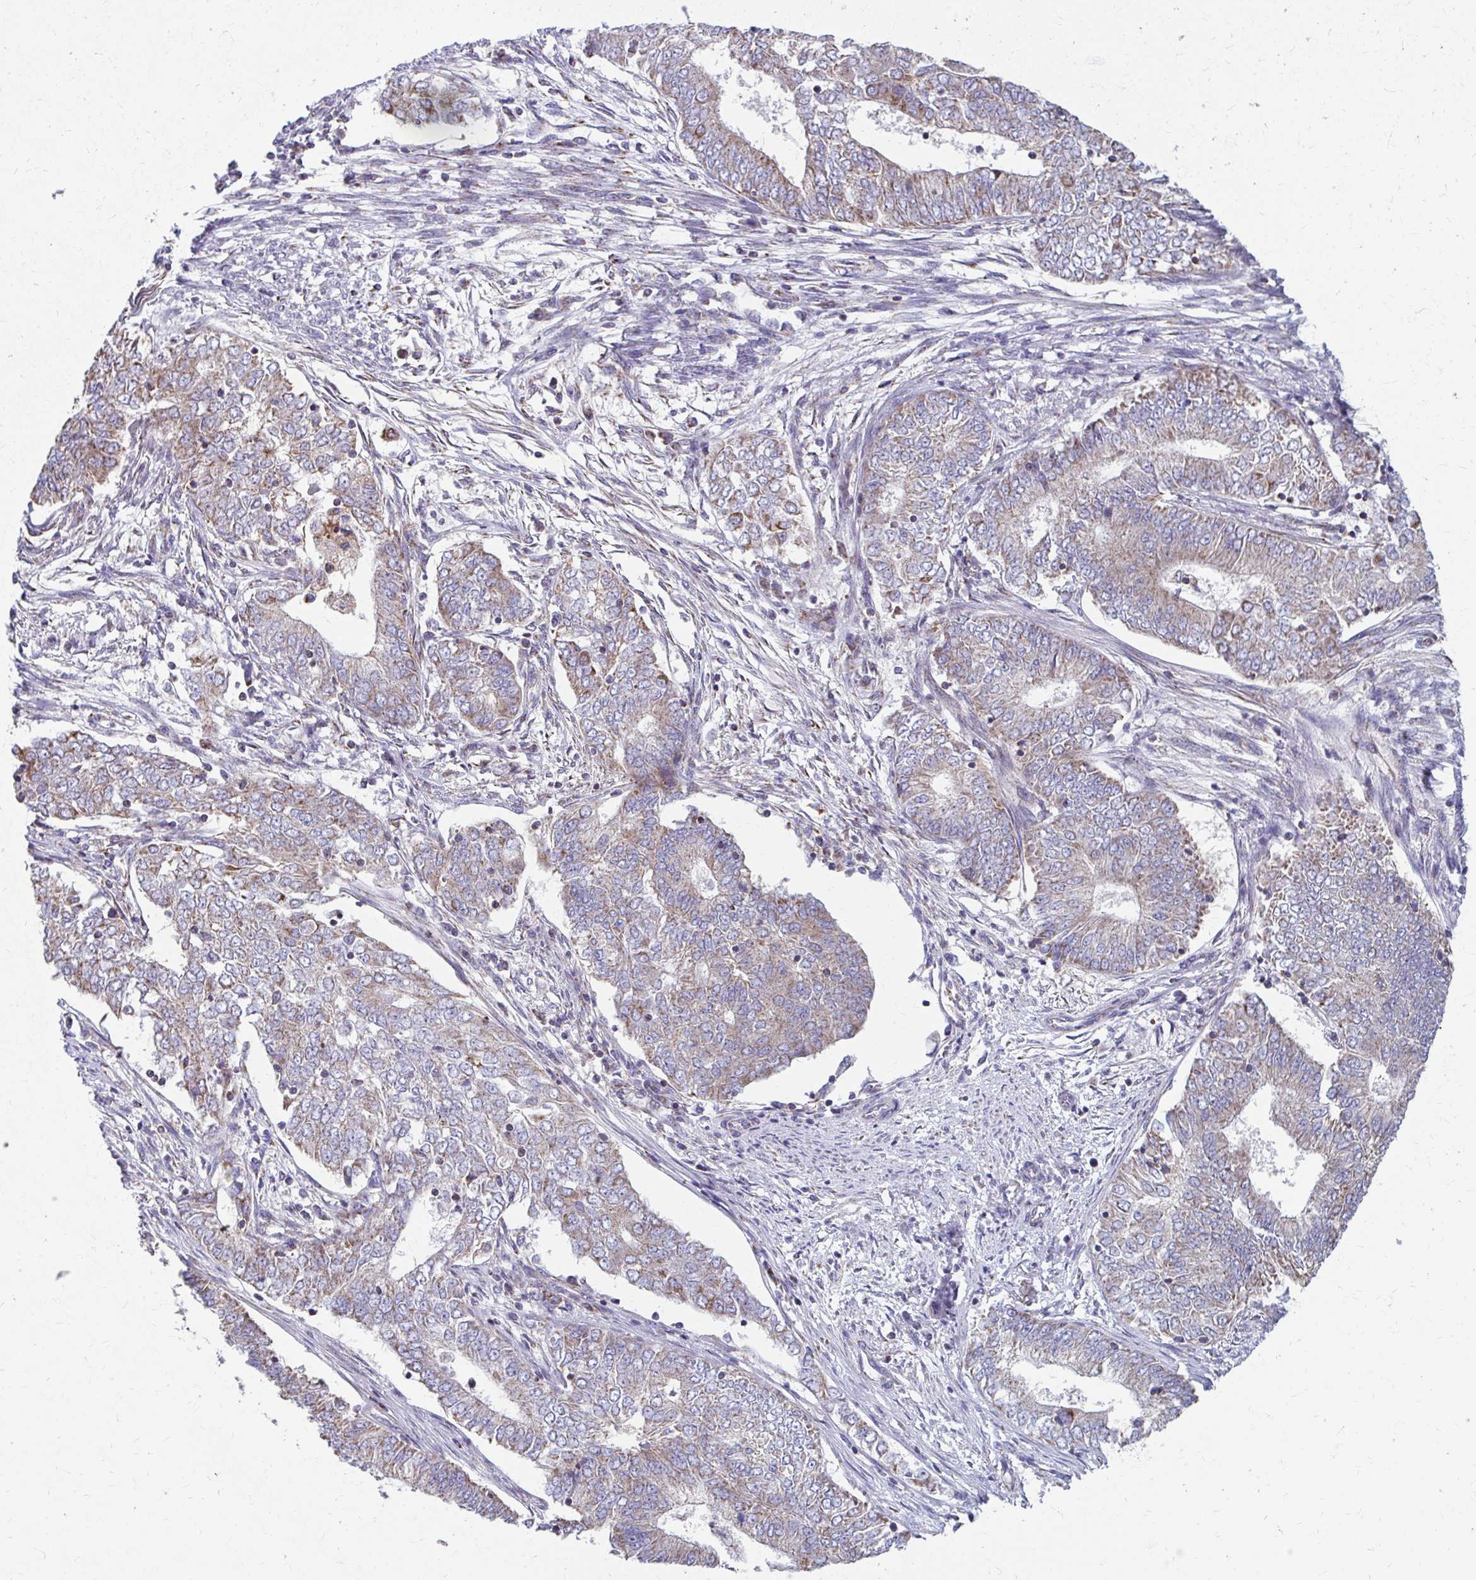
{"staining": {"intensity": "weak", "quantity": ">75%", "location": "cytoplasmic/membranous"}, "tissue": "endometrial cancer", "cell_type": "Tumor cells", "image_type": "cancer", "snomed": [{"axis": "morphology", "description": "Adenocarcinoma, NOS"}, {"axis": "topography", "description": "Endometrium"}], "caption": "Immunohistochemical staining of human endometrial cancer reveals low levels of weak cytoplasmic/membranous positivity in about >75% of tumor cells.", "gene": "RCC1L", "patient": {"sex": "female", "age": 62}}